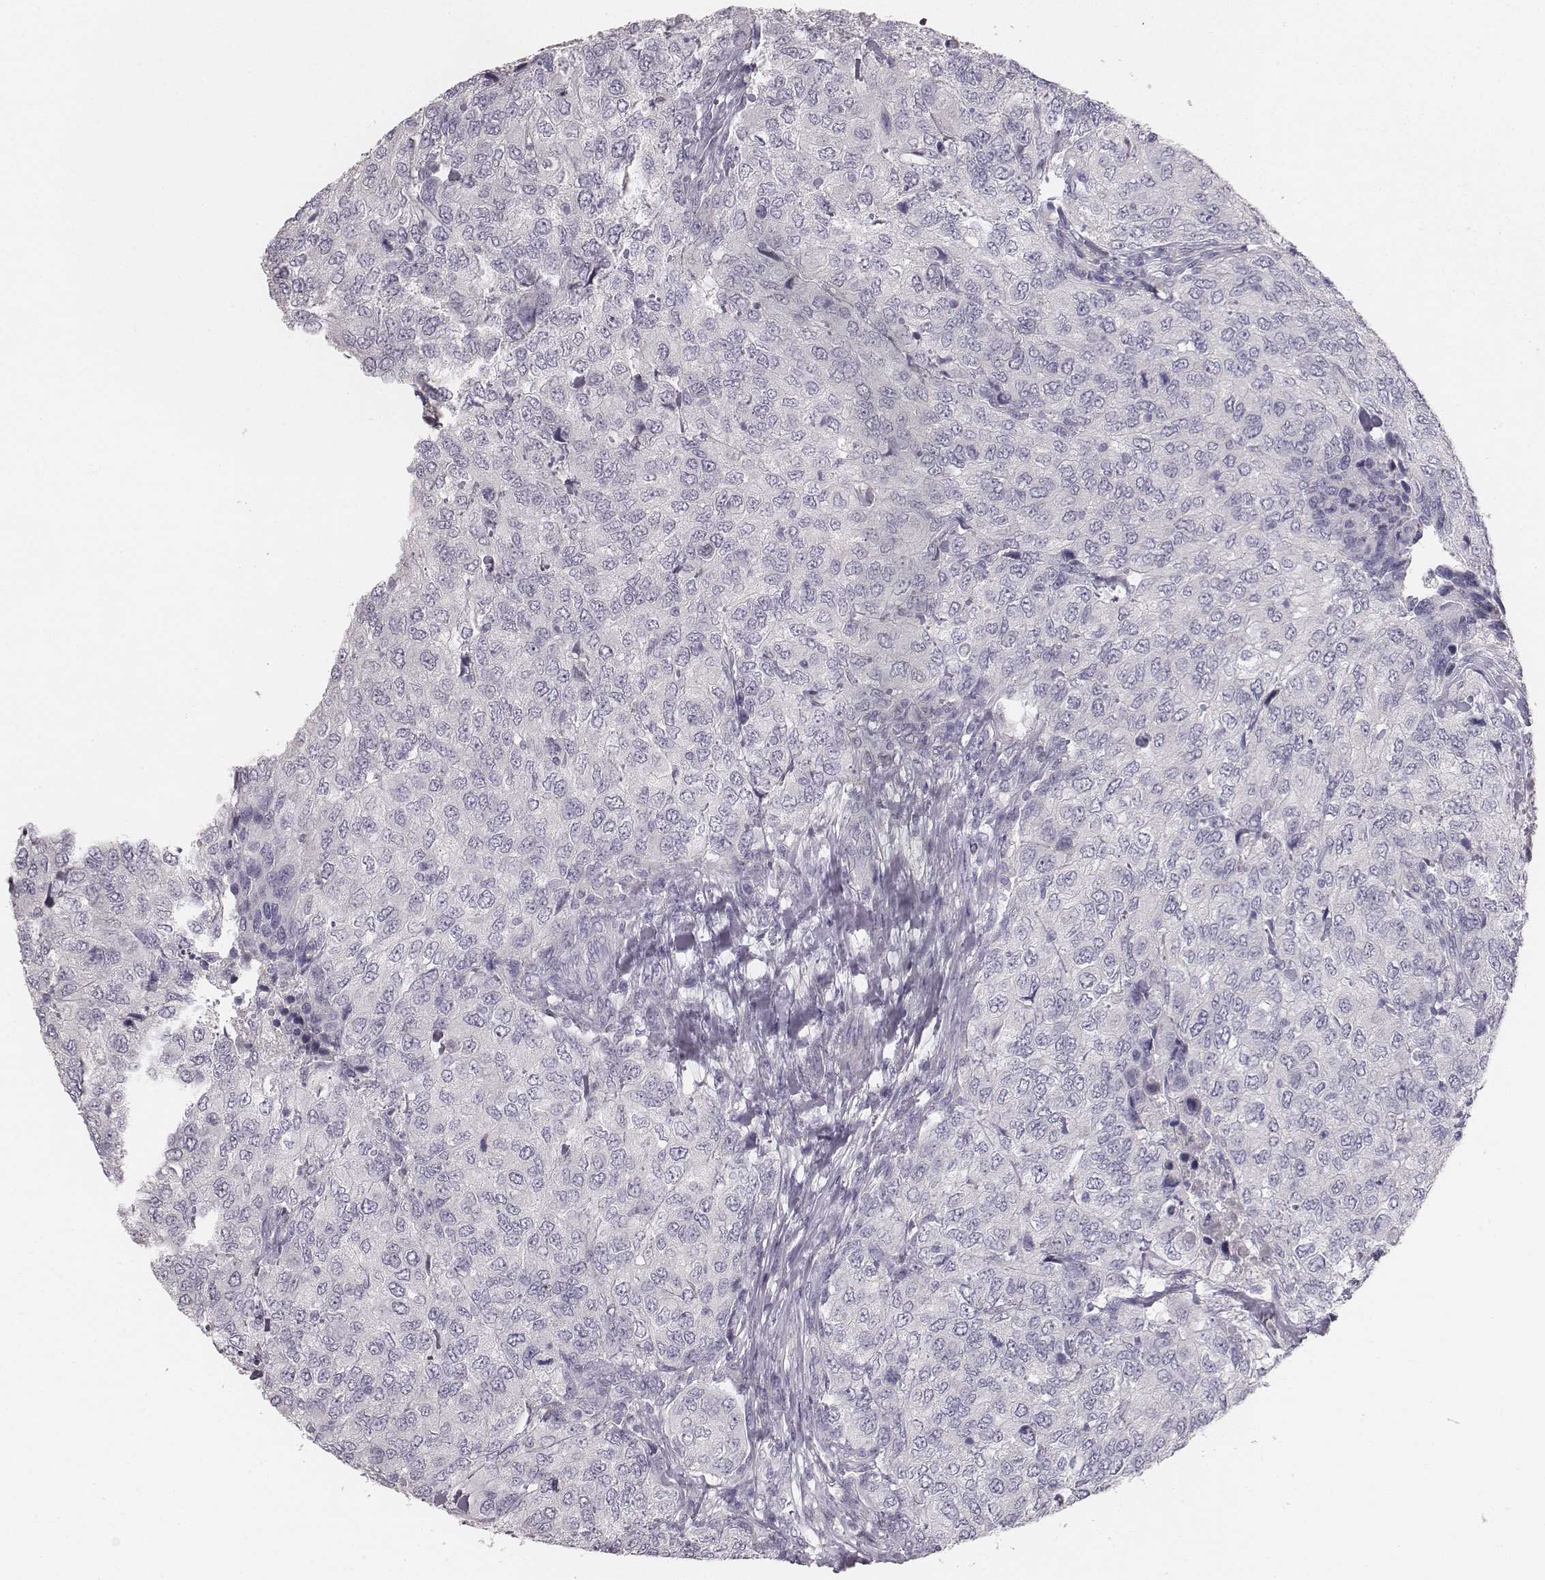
{"staining": {"intensity": "negative", "quantity": "none", "location": "none"}, "tissue": "urothelial cancer", "cell_type": "Tumor cells", "image_type": "cancer", "snomed": [{"axis": "morphology", "description": "Urothelial carcinoma, High grade"}, {"axis": "topography", "description": "Urinary bladder"}], "caption": "DAB (3,3'-diaminobenzidine) immunohistochemical staining of urothelial cancer displays no significant positivity in tumor cells.", "gene": "MYH6", "patient": {"sex": "female", "age": 78}}